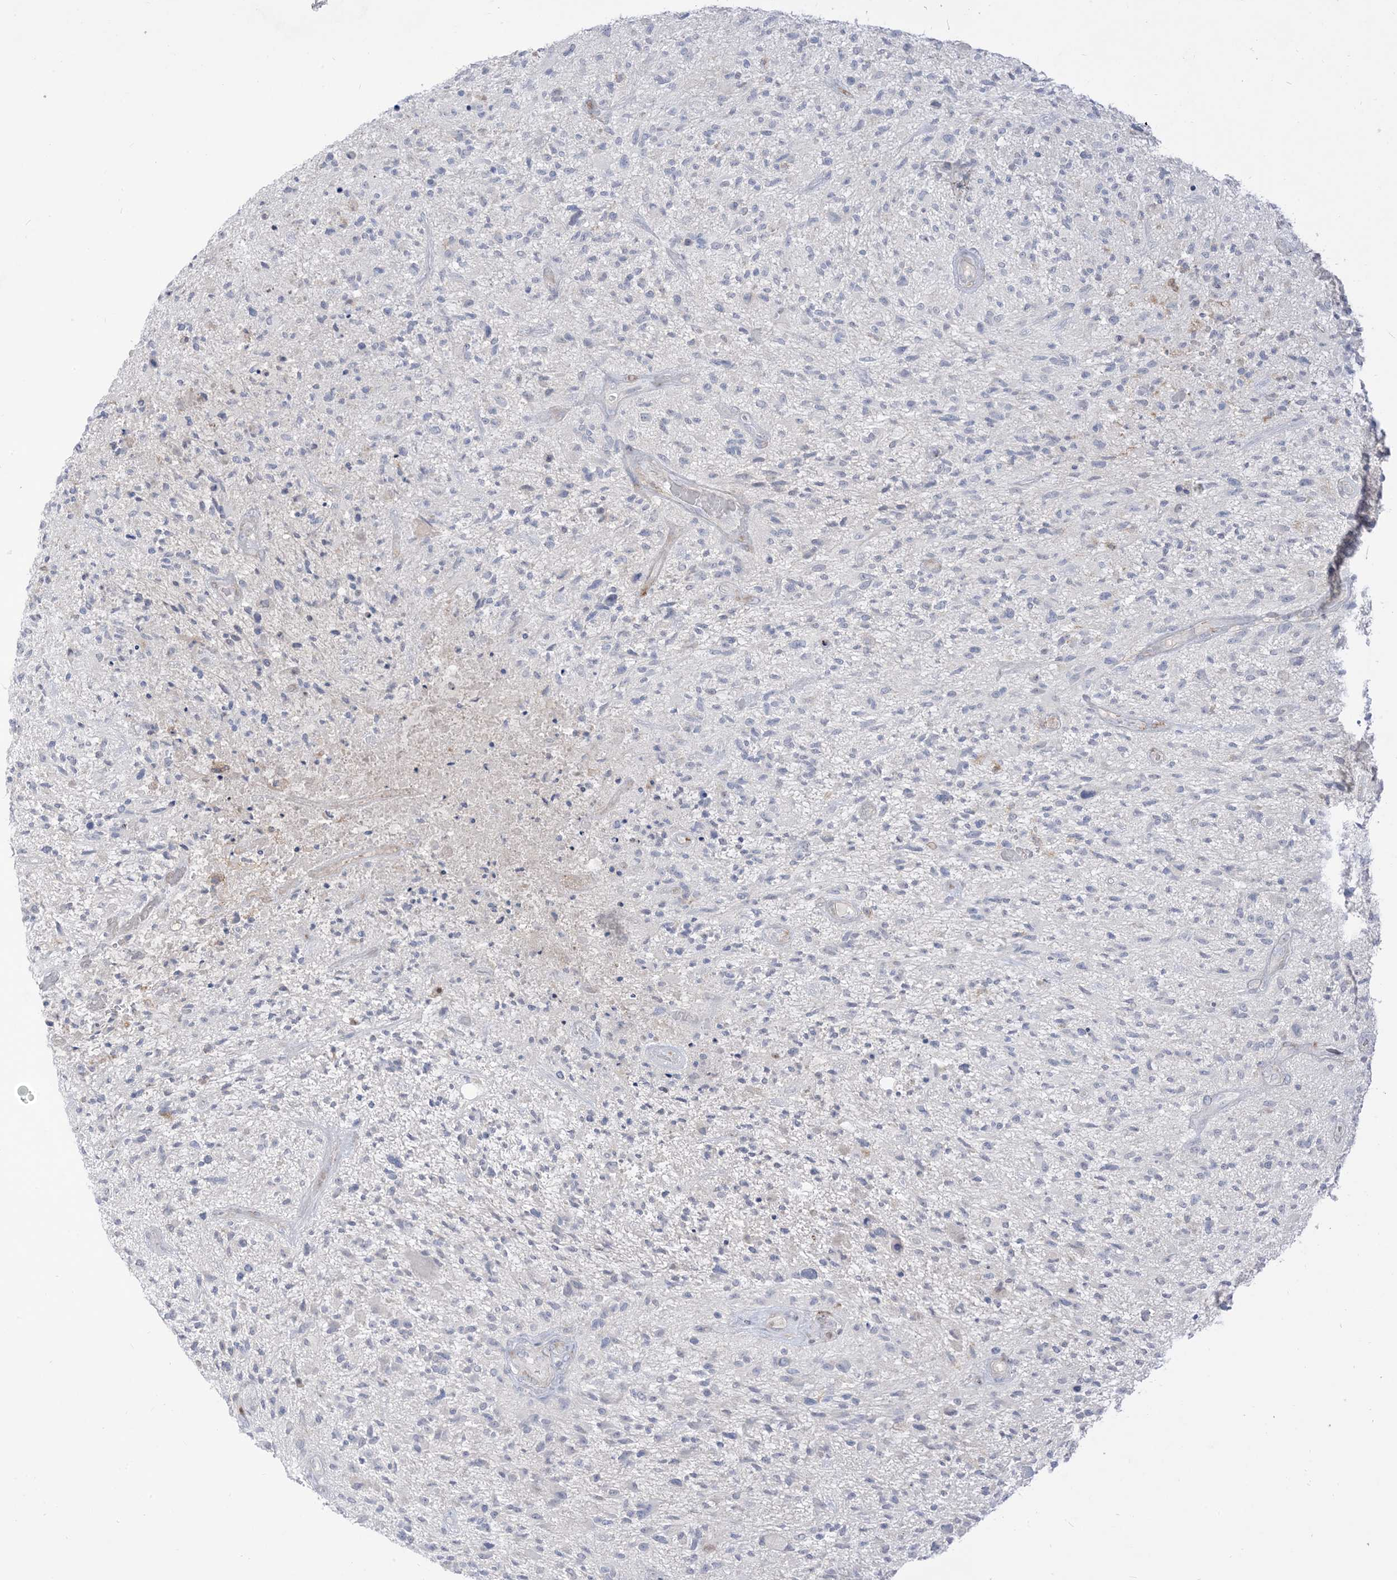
{"staining": {"intensity": "negative", "quantity": "none", "location": "none"}, "tissue": "glioma", "cell_type": "Tumor cells", "image_type": "cancer", "snomed": [{"axis": "morphology", "description": "Glioma, malignant, High grade"}, {"axis": "topography", "description": "Brain"}], "caption": "Tumor cells show no significant positivity in malignant high-grade glioma.", "gene": "LOXL3", "patient": {"sex": "male", "age": 47}}